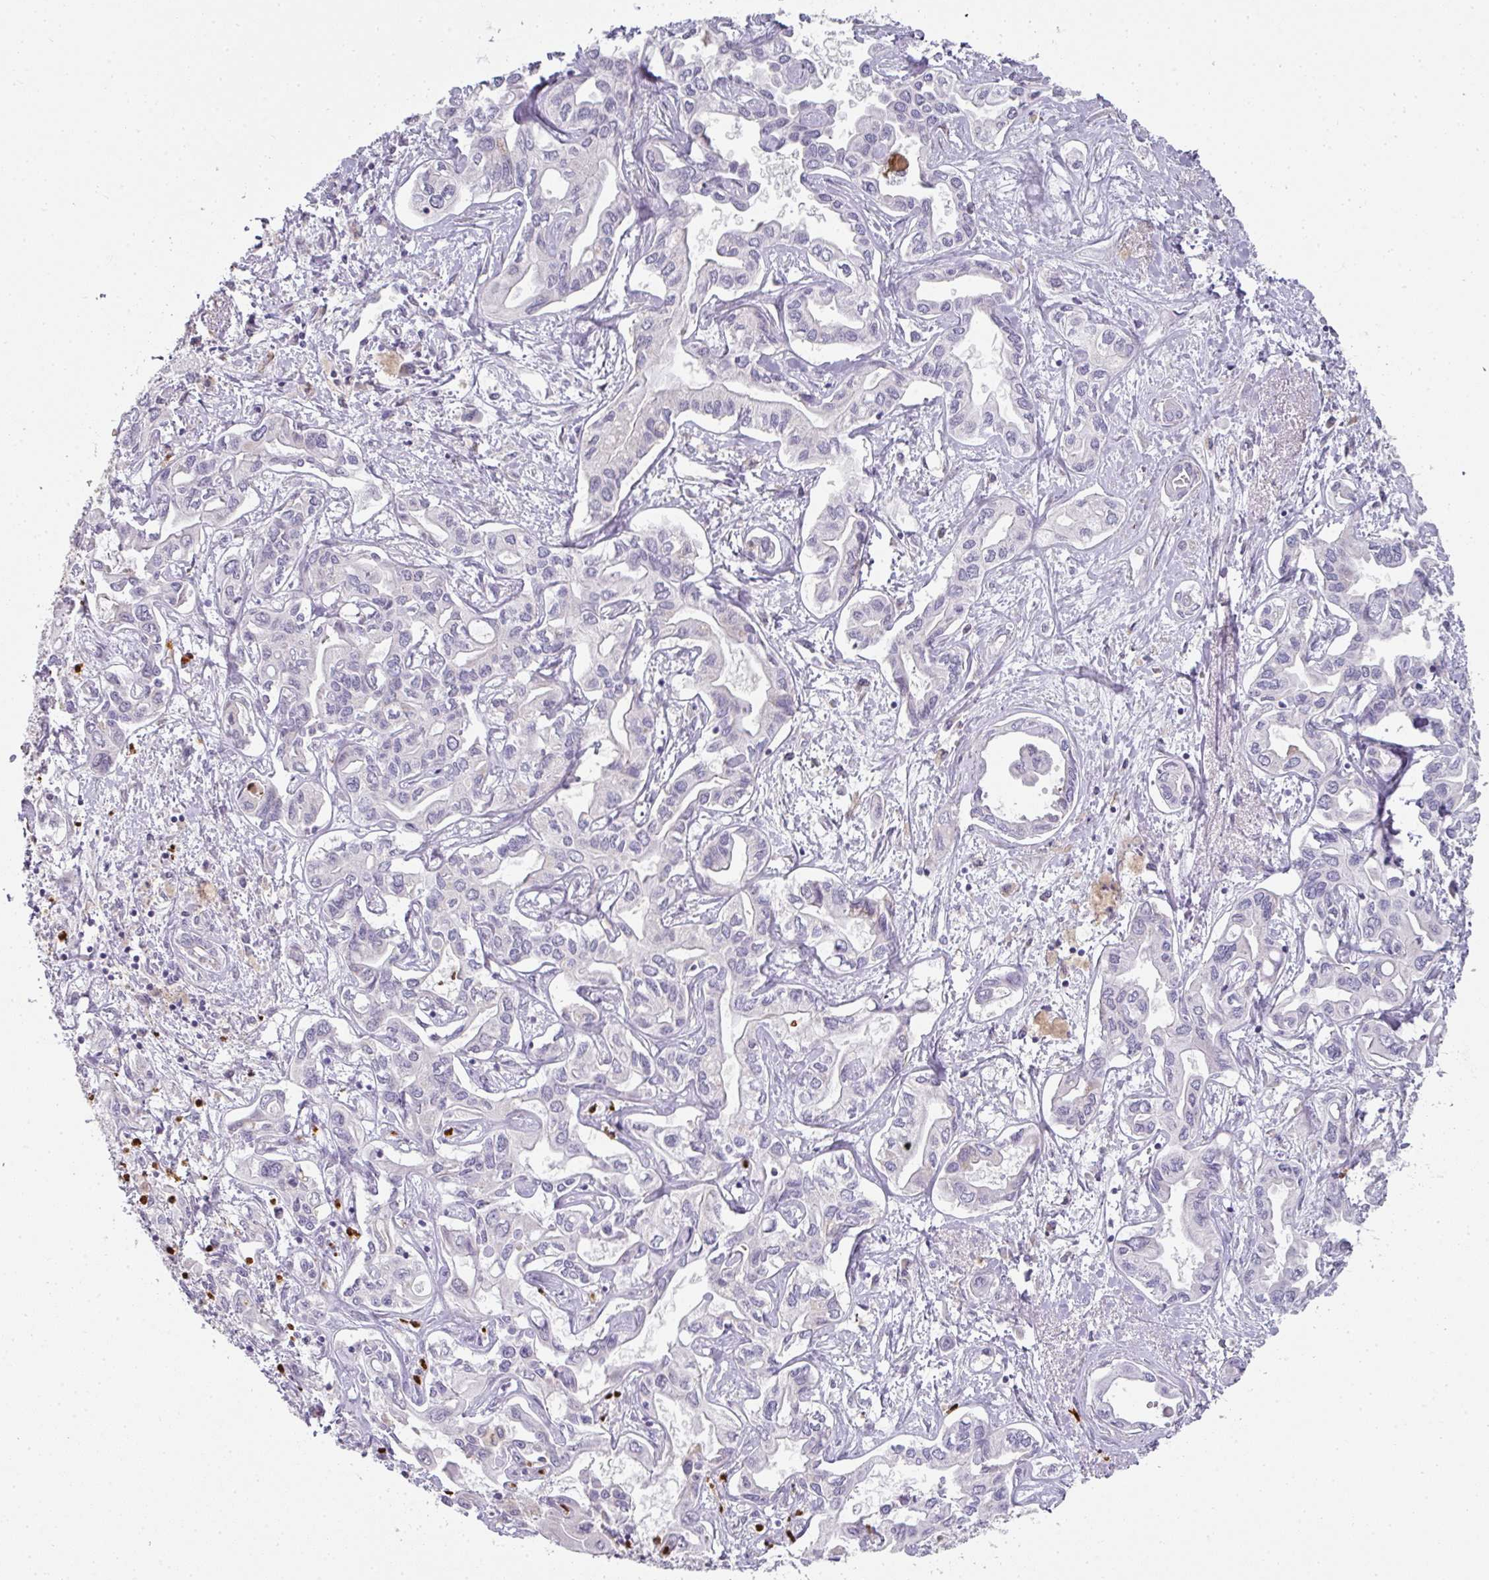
{"staining": {"intensity": "negative", "quantity": "none", "location": "none"}, "tissue": "liver cancer", "cell_type": "Tumor cells", "image_type": "cancer", "snomed": [{"axis": "morphology", "description": "Cholangiocarcinoma"}, {"axis": "topography", "description": "Liver"}], "caption": "Liver cancer was stained to show a protein in brown. There is no significant expression in tumor cells.", "gene": "HHEX", "patient": {"sex": "female", "age": 64}}